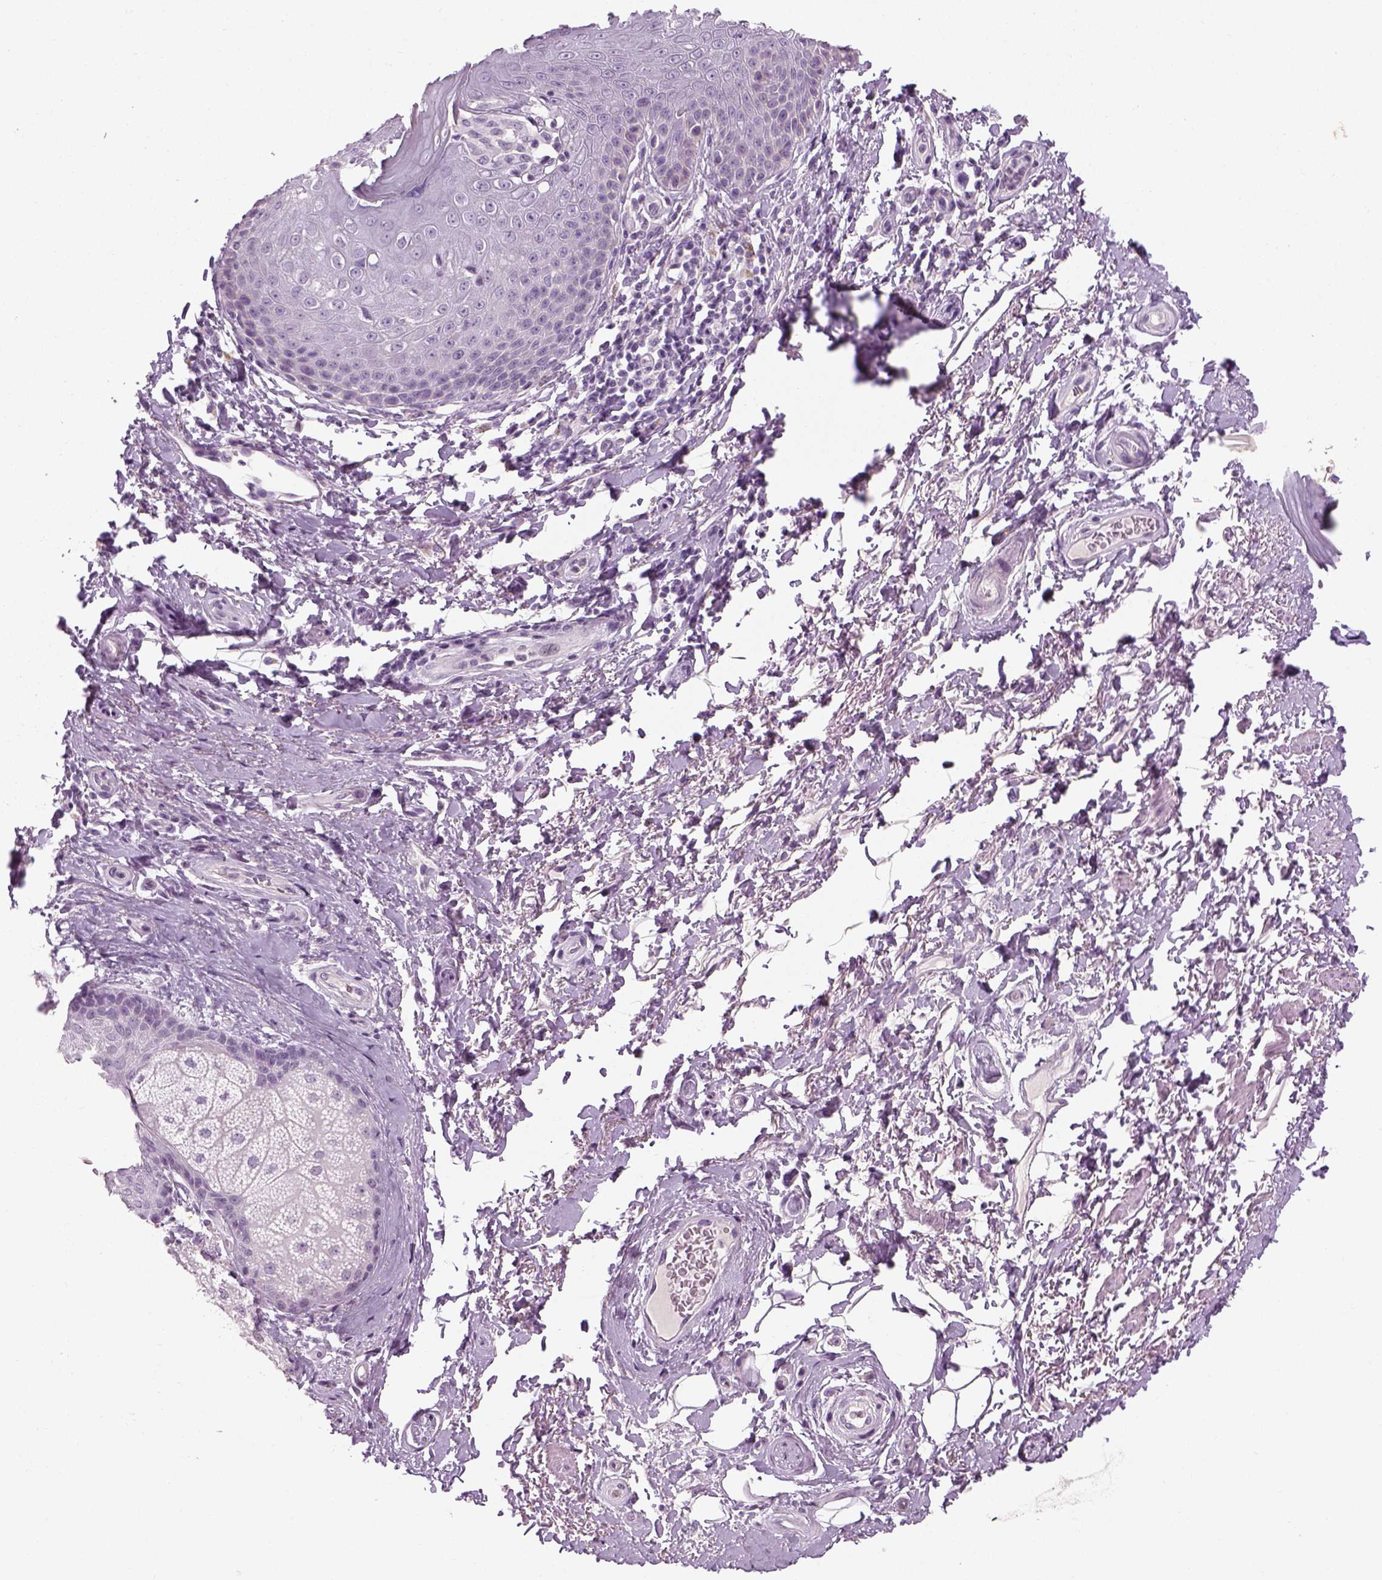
{"staining": {"intensity": "negative", "quantity": "none", "location": "none"}, "tissue": "adipose tissue", "cell_type": "Adipocytes", "image_type": "normal", "snomed": [{"axis": "morphology", "description": "Normal tissue, NOS"}, {"axis": "topography", "description": "Peripheral nerve tissue"}], "caption": "Protein analysis of unremarkable adipose tissue displays no significant positivity in adipocytes.", "gene": "TH", "patient": {"sex": "male", "age": 51}}